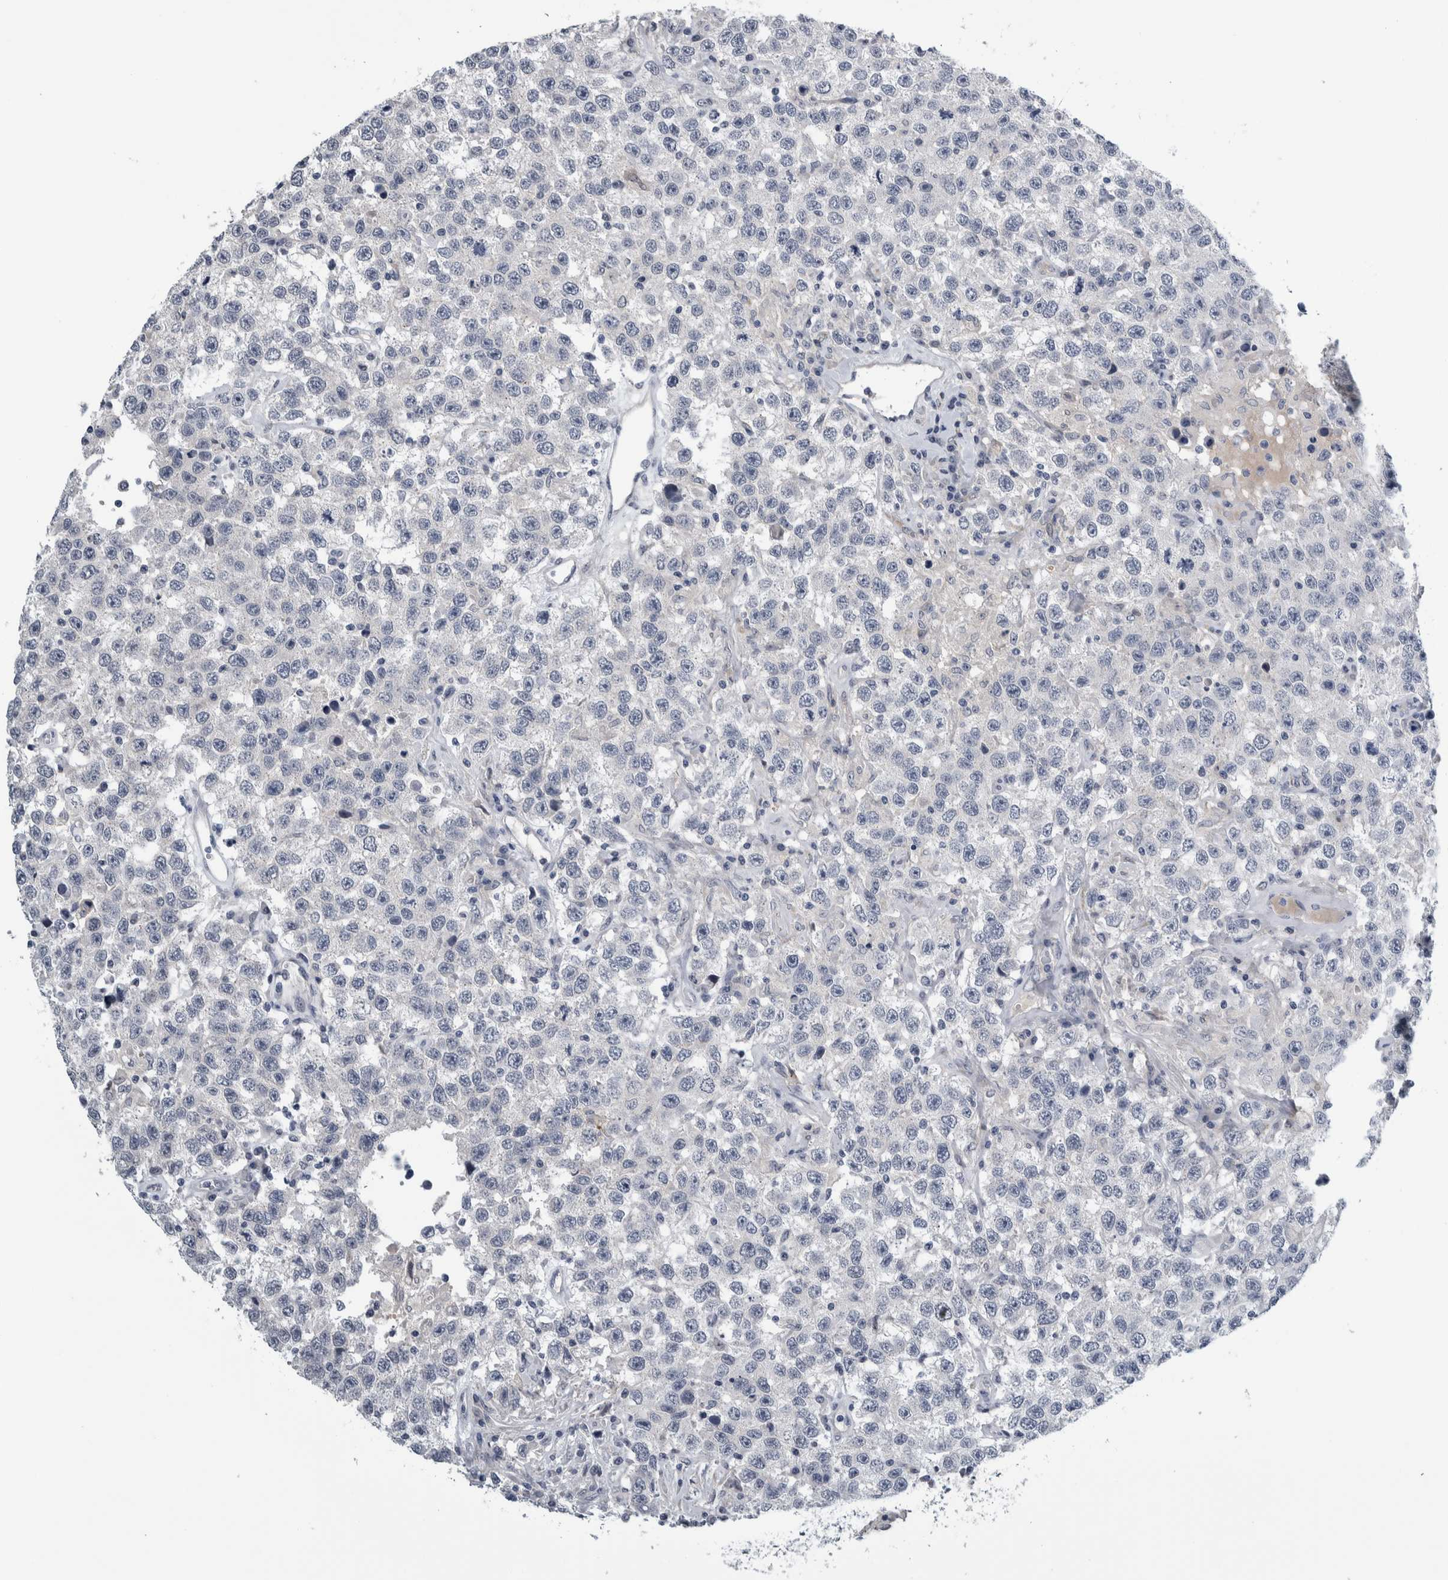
{"staining": {"intensity": "negative", "quantity": "none", "location": "none"}, "tissue": "testis cancer", "cell_type": "Tumor cells", "image_type": "cancer", "snomed": [{"axis": "morphology", "description": "Seminoma, NOS"}, {"axis": "topography", "description": "Testis"}], "caption": "Image shows no protein positivity in tumor cells of testis seminoma tissue.", "gene": "COL14A1", "patient": {"sex": "male", "age": 41}}